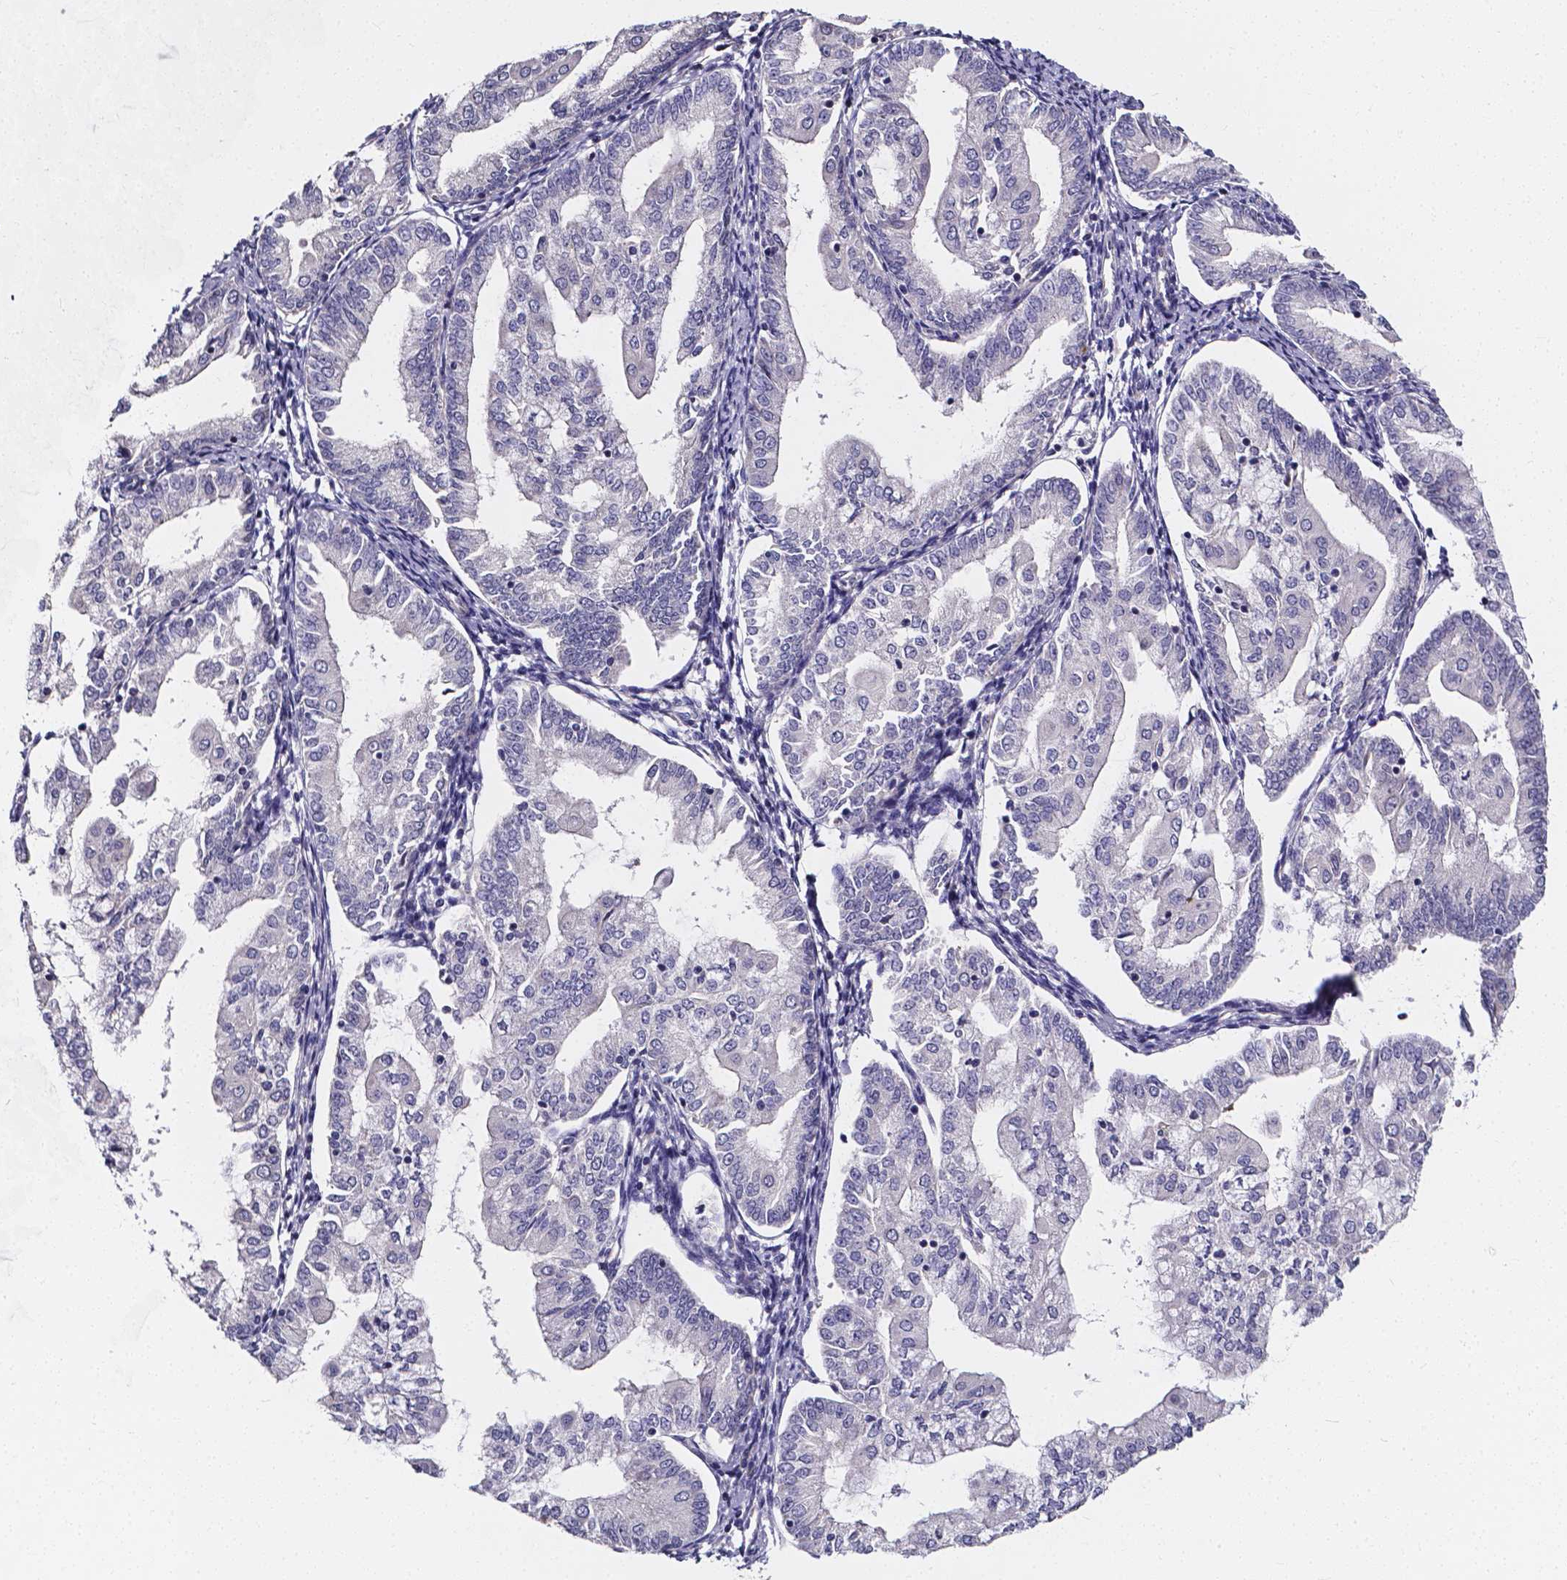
{"staining": {"intensity": "negative", "quantity": "none", "location": "none"}, "tissue": "endometrial cancer", "cell_type": "Tumor cells", "image_type": "cancer", "snomed": [{"axis": "morphology", "description": "Adenocarcinoma, NOS"}, {"axis": "topography", "description": "Endometrium"}], "caption": "An image of human endometrial adenocarcinoma is negative for staining in tumor cells.", "gene": "CACNG8", "patient": {"sex": "female", "age": 55}}